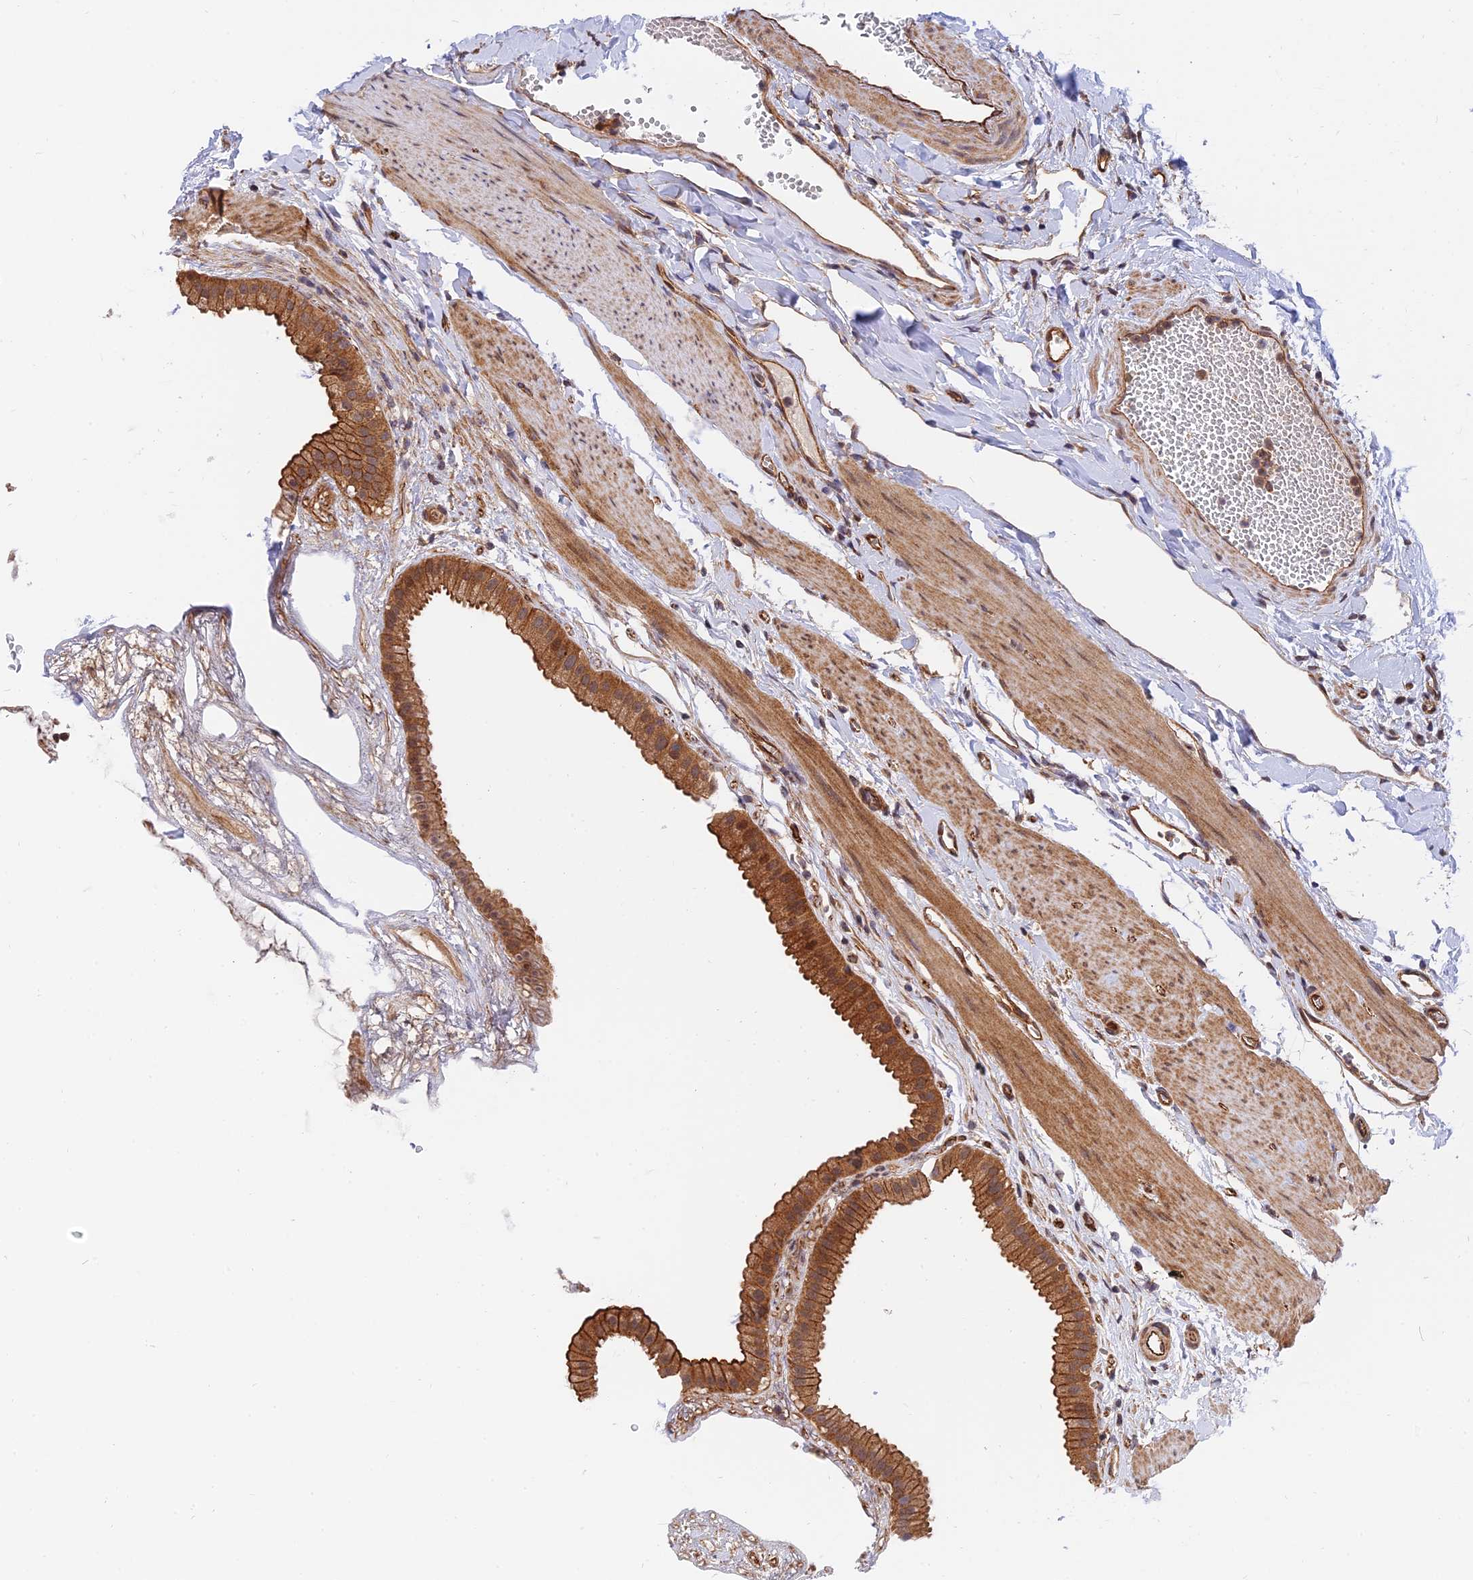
{"staining": {"intensity": "strong", "quantity": ">75%", "location": "cytoplasmic/membranous,nuclear"}, "tissue": "gallbladder", "cell_type": "Glandular cells", "image_type": "normal", "snomed": [{"axis": "morphology", "description": "Normal tissue, NOS"}, {"axis": "topography", "description": "Gallbladder"}], "caption": "This is a micrograph of IHC staining of unremarkable gallbladder, which shows strong staining in the cytoplasmic/membranous,nuclear of glandular cells.", "gene": "WDR41", "patient": {"sex": "female", "age": 64}}